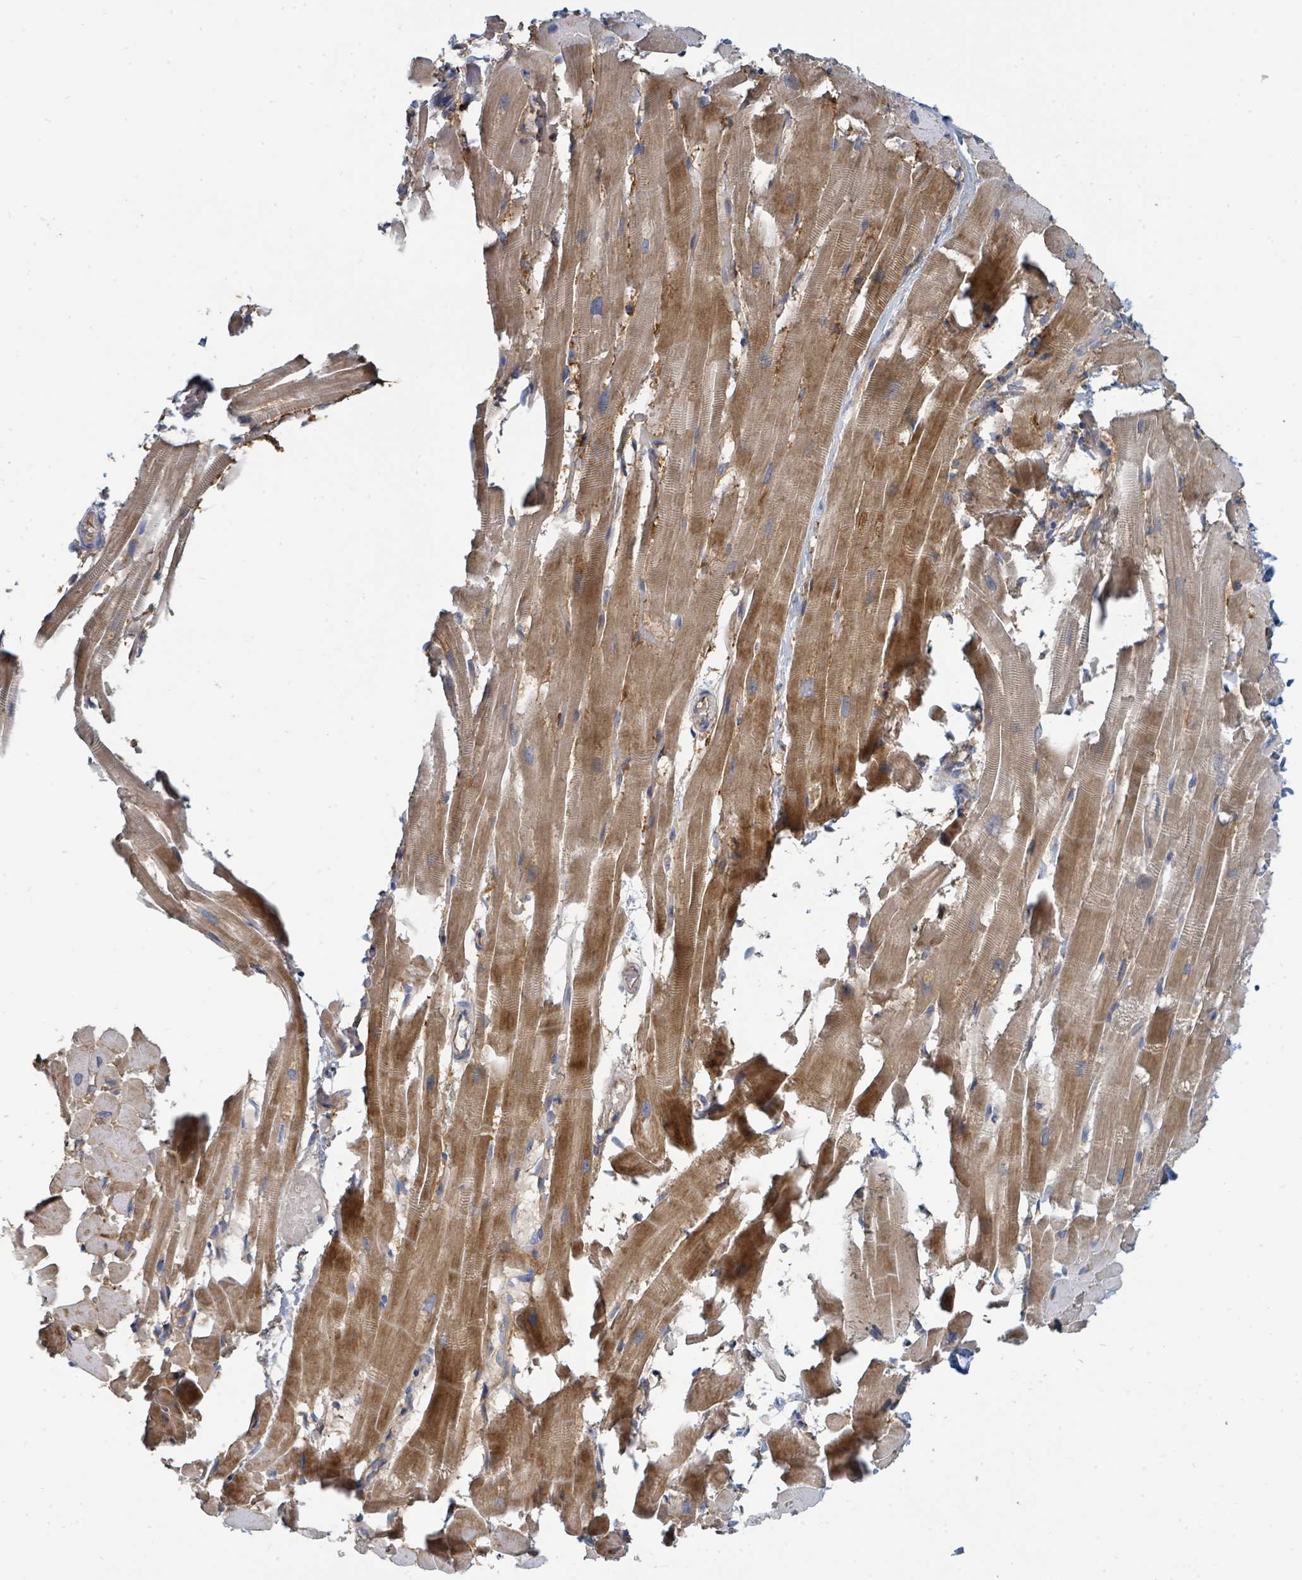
{"staining": {"intensity": "moderate", "quantity": ">75%", "location": "cytoplasmic/membranous"}, "tissue": "heart muscle", "cell_type": "Cardiomyocytes", "image_type": "normal", "snomed": [{"axis": "morphology", "description": "Normal tissue, NOS"}, {"axis": "topography", "description": "Heart"}], "caption": "Protein expression by immunohistochemistry shows moderate cytoplasmic/membranous staining in approximately >75% of cardiomyocytes in normal heart muscle.", "gene": "BOLA2B", "patient": {"sex": "male", "age": 37}}